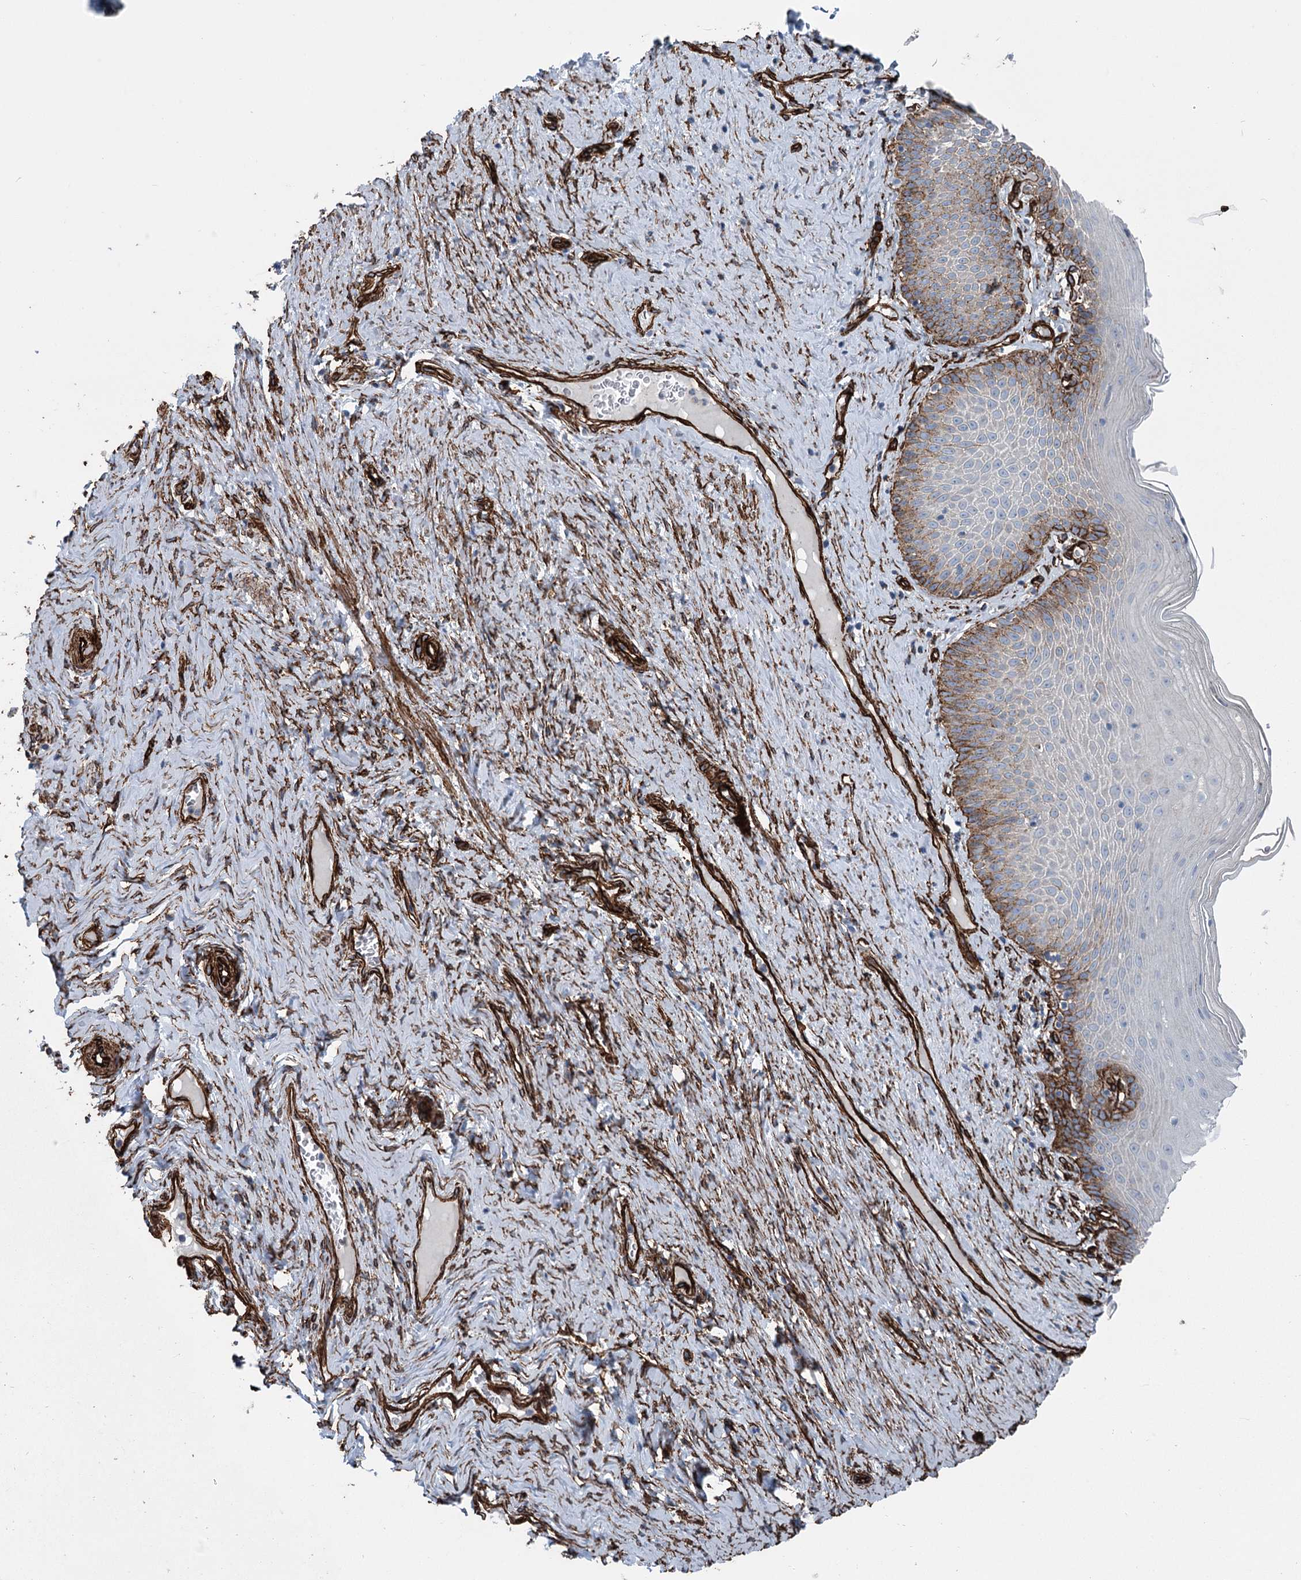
{"staining": {"intensity": "weak", "quantity": "25%-75%", "location": "cytoplasmic/membranous"}, "tissue": "cervix", "cell_type": "Glandular cells", "image_type": "normal", "snomed": [{"axis": "morphology", "description": "Normal tissue, NOS"}, {"axis": "topography", "description": "Cervix"}], "caption": "Protein analysis of unremarkable cervix demonstrates weak cytoplasmic/membranous positivity in about 25%-75% of glandular cells.", "gene": "IQSEC1", "patient": {"sex": "female", "age": 42}}